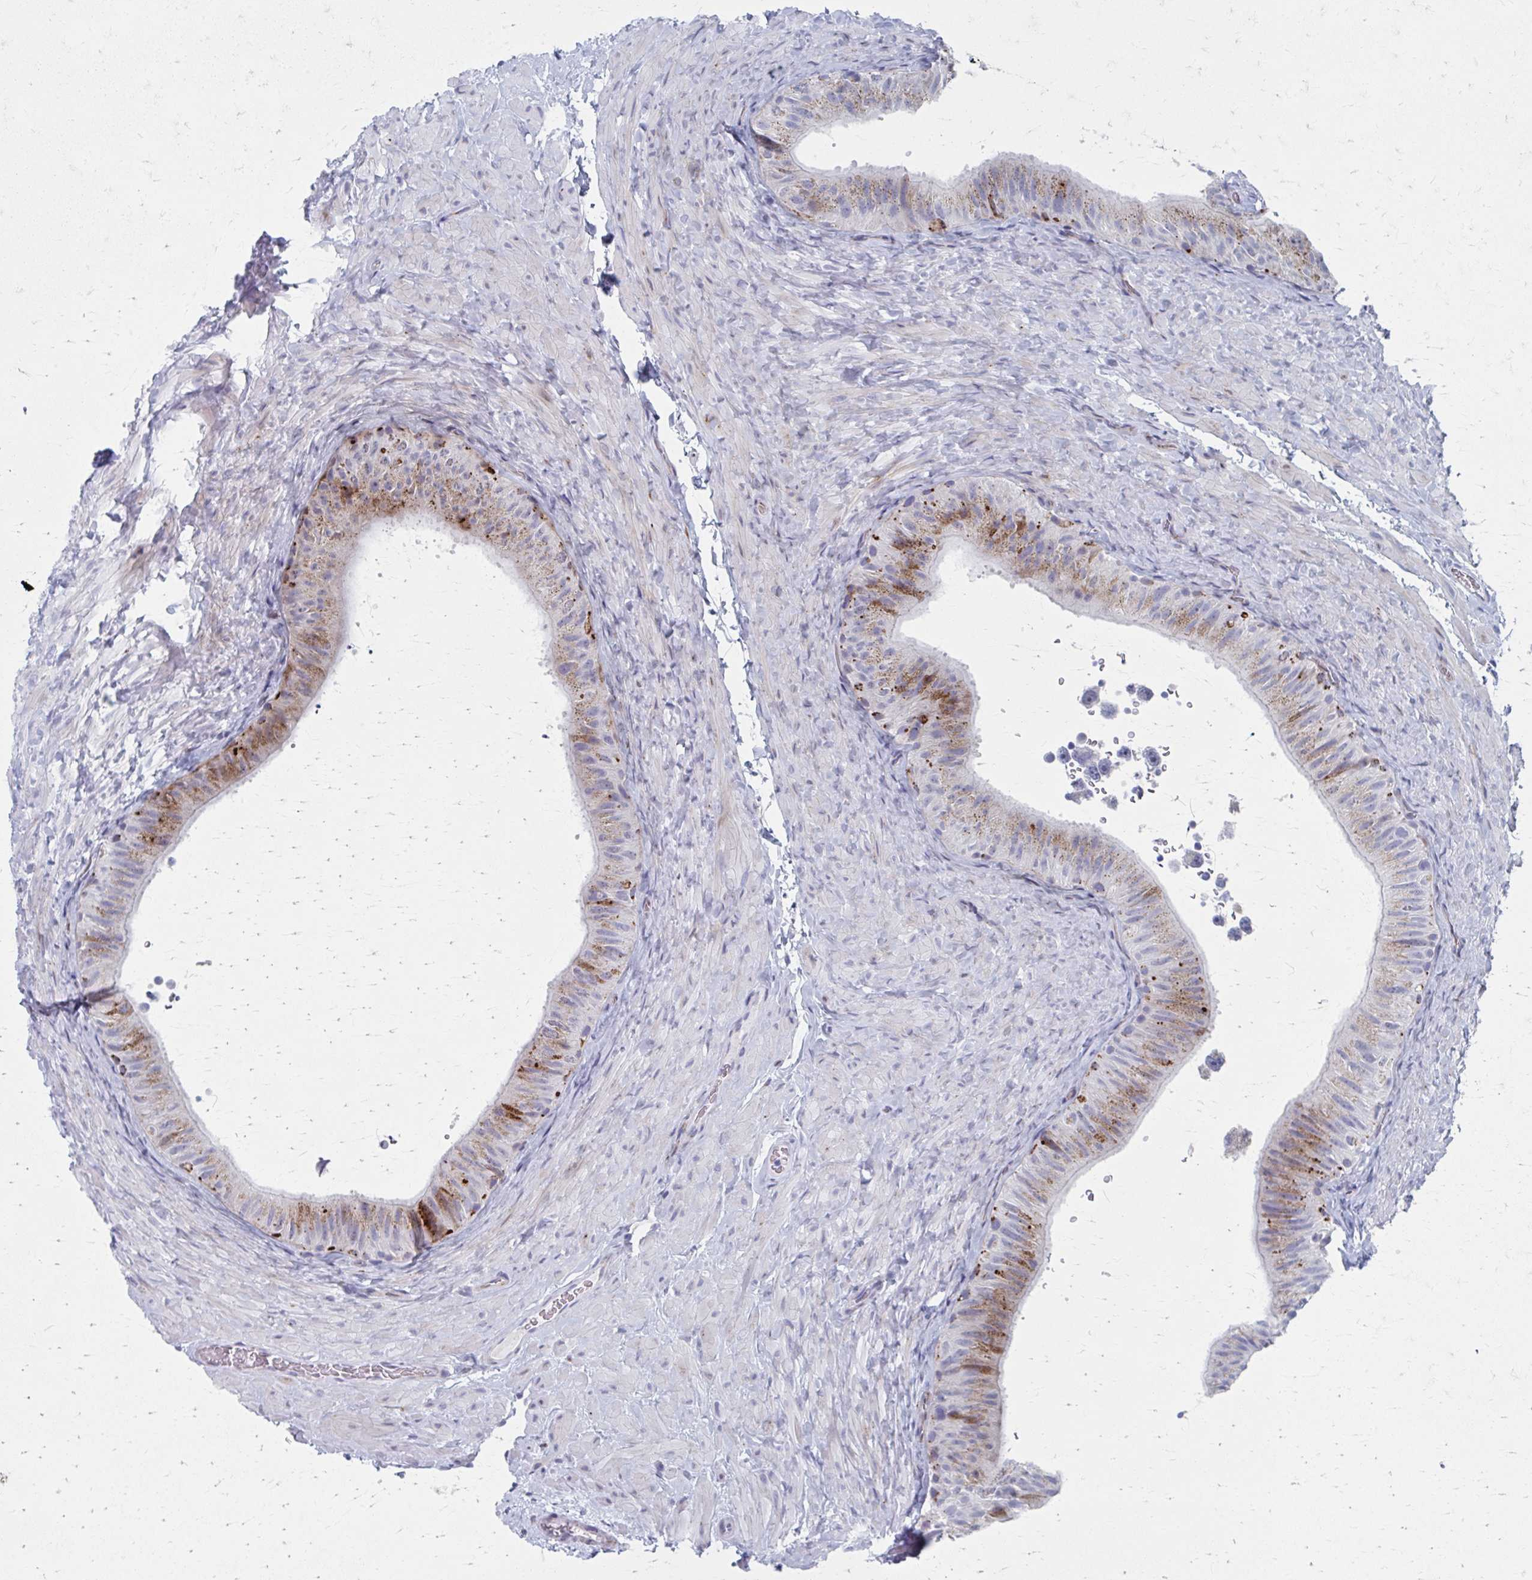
{"staining": {"intensity": "moderate", "quantity": "25%-75%", "location": "cytoplasmic/membranous"}, "tissue": "epididymis", "cell_type": "Glandular cells", "image_type": "normal", "snomed": [{"axis": "morphology", "description": "Normal tissue, NOS"}, {"axis": "topography", "description": "Epididymis, spermatic cord, NOS"}, {"axis": "topography", "description": "Epididymis"}], "caption": "A medium amount of moderate cytoplasmic/membranous expression is present in about 25%-75% of glandular cells in unremarkable epididymis. (DAB (3,3'-diaminobenzidine) = brown stain, brightfield microscopy at high magnification).", "gene": "OLFM2", "patient": {"sex": "male", "age": 31}}